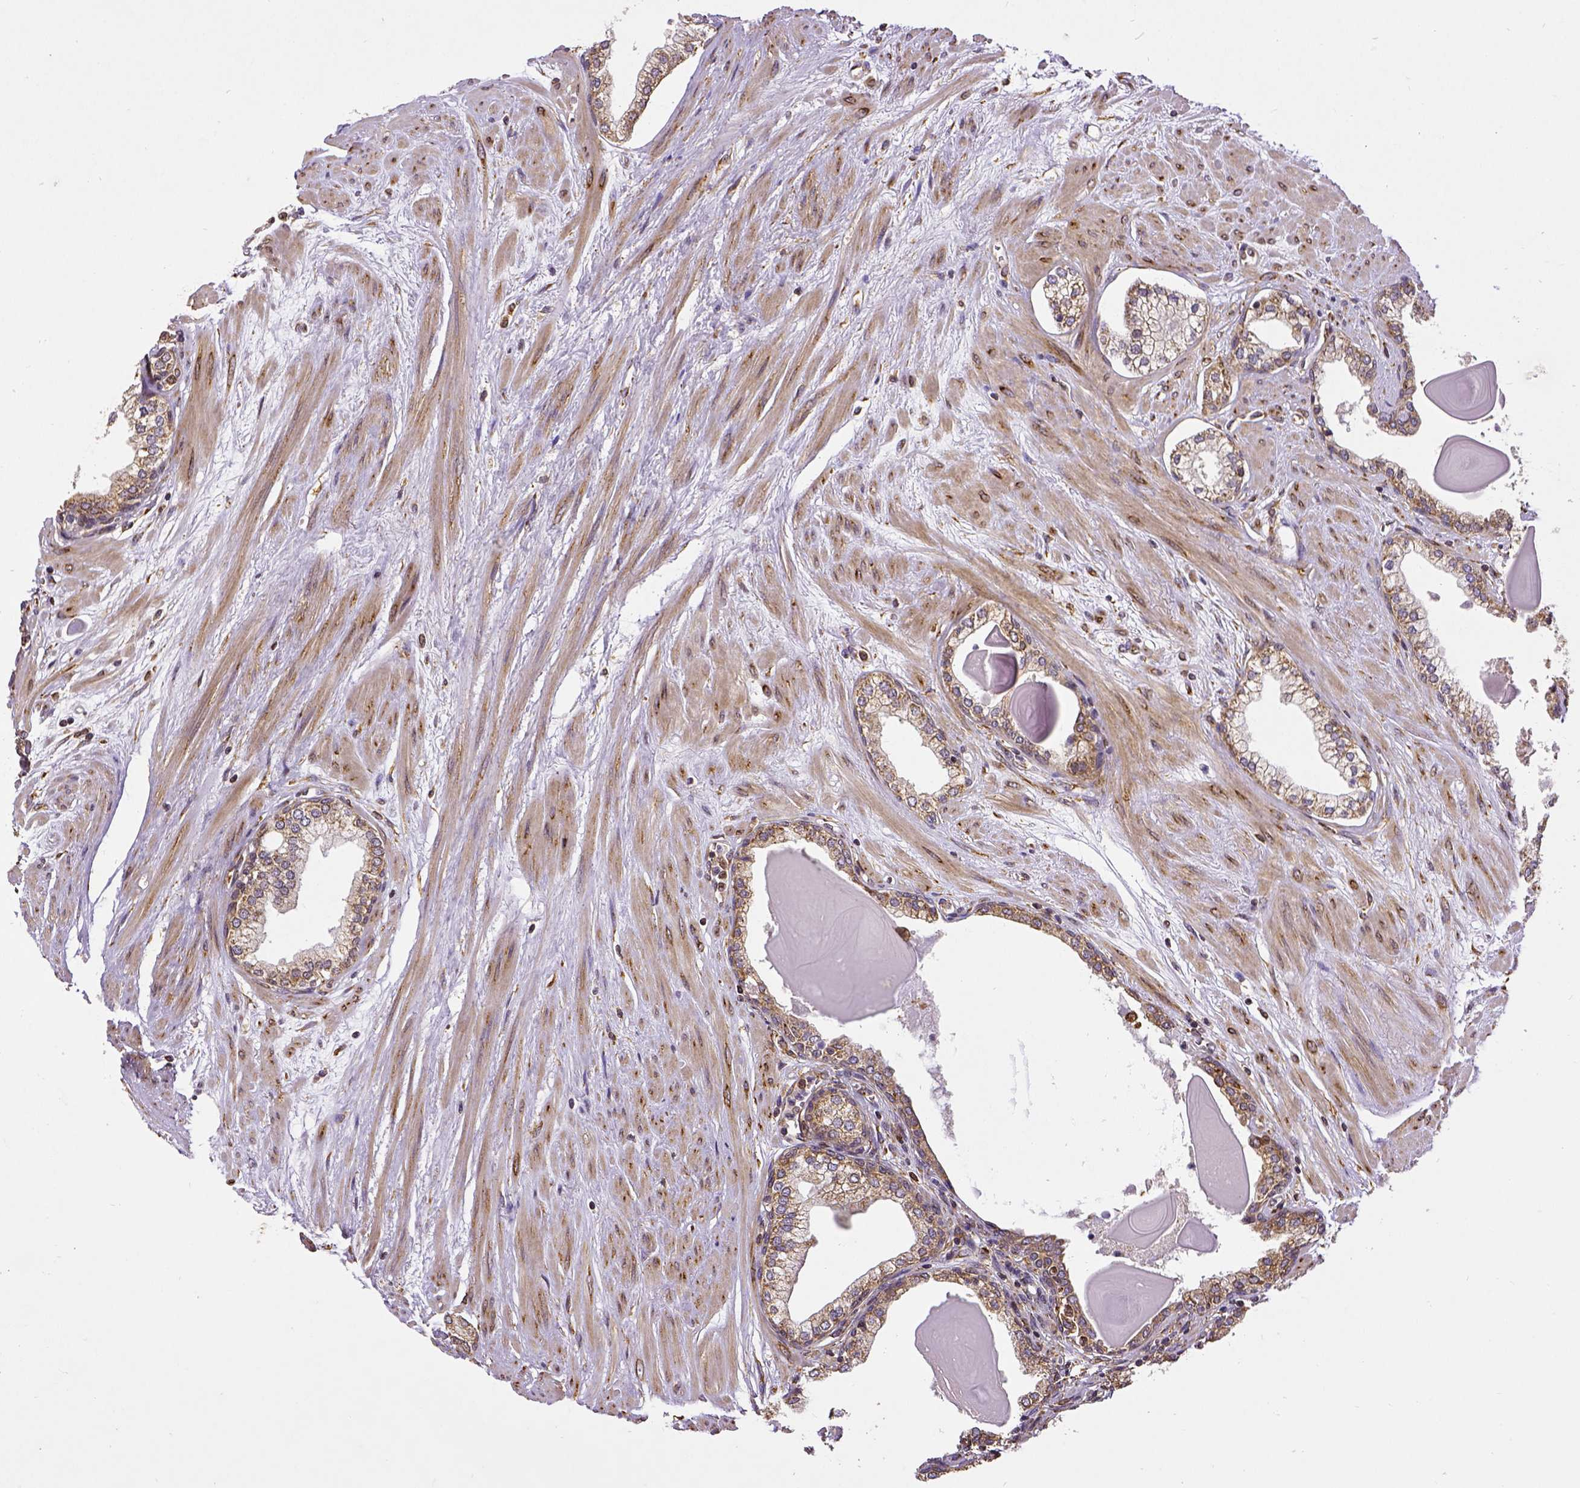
{"staining": {"intensity": "weak", "quantity": ">75%", "location": "cytoplasmic/membranous"}, "tissue": "prostate cancer", "cell_type": "Tumor cells", "image_type": "cancer", "snomed": [{"axis": "morphology", "description": "Adenocarcinoma, Low grade"}, {"axis": "topography", "description": "Prostate"}], "caption": "Prostate cancer (low-grade adenocarcinoma) stained with a brown dye shows weak cytoplasmic/membranous positive staining in approximately >75% of tumor cells.", "gene": "MTDH", "patient": {"sex": "male", "age": 64}}